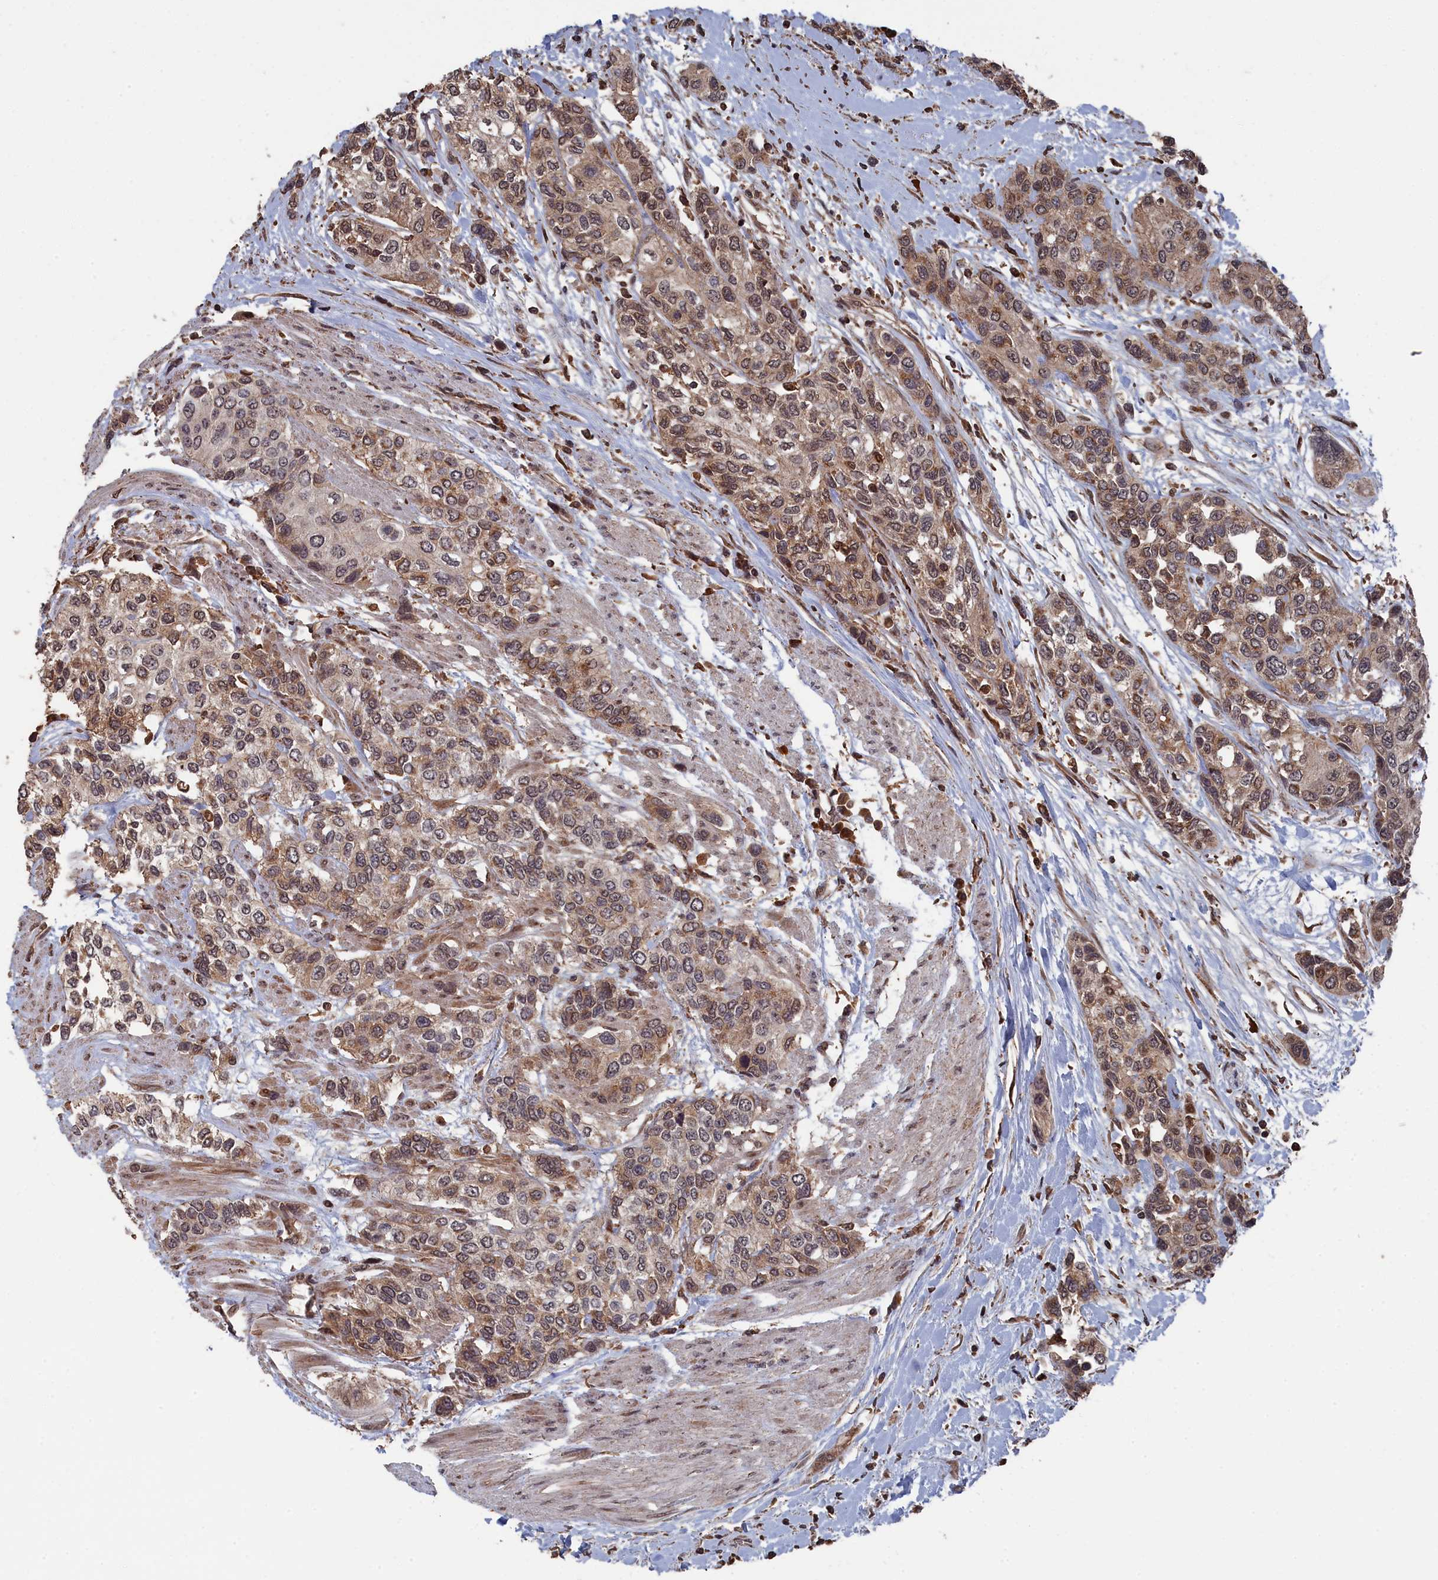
{"staining": {"intensity": "moderate", "quantity": ">75%", "location": "cytoplasmic/membranous,nuclear"}, "tissue": "urothelial cancer", "cell_type": "Tumor cells", "image_type": "cancer", "snomed": [{"axis": "morphology", "description": "Normal tissue, NOS"}, {"axis": "morphology", "description": "Urothelial carcinoma, High grade"}, {"axis": "topography", "description": "Vascular tissue"}, {"axis": "topography", "description": "Urinary bladder"}], "caption": "Immunohistochemistry (IHC) image of neoplastic tissue: human high-grade urothelial carcinoma stained using IHC displays medium levels of moderate protein expression localized specifically in the cytoplasmic/membranous and nuclear of tumor cells, appearing as a cytoplasmic/membranous and nuclear brown color.", "gene": "CEACAM21", "patient": {"sex": "female", "age": 56}}